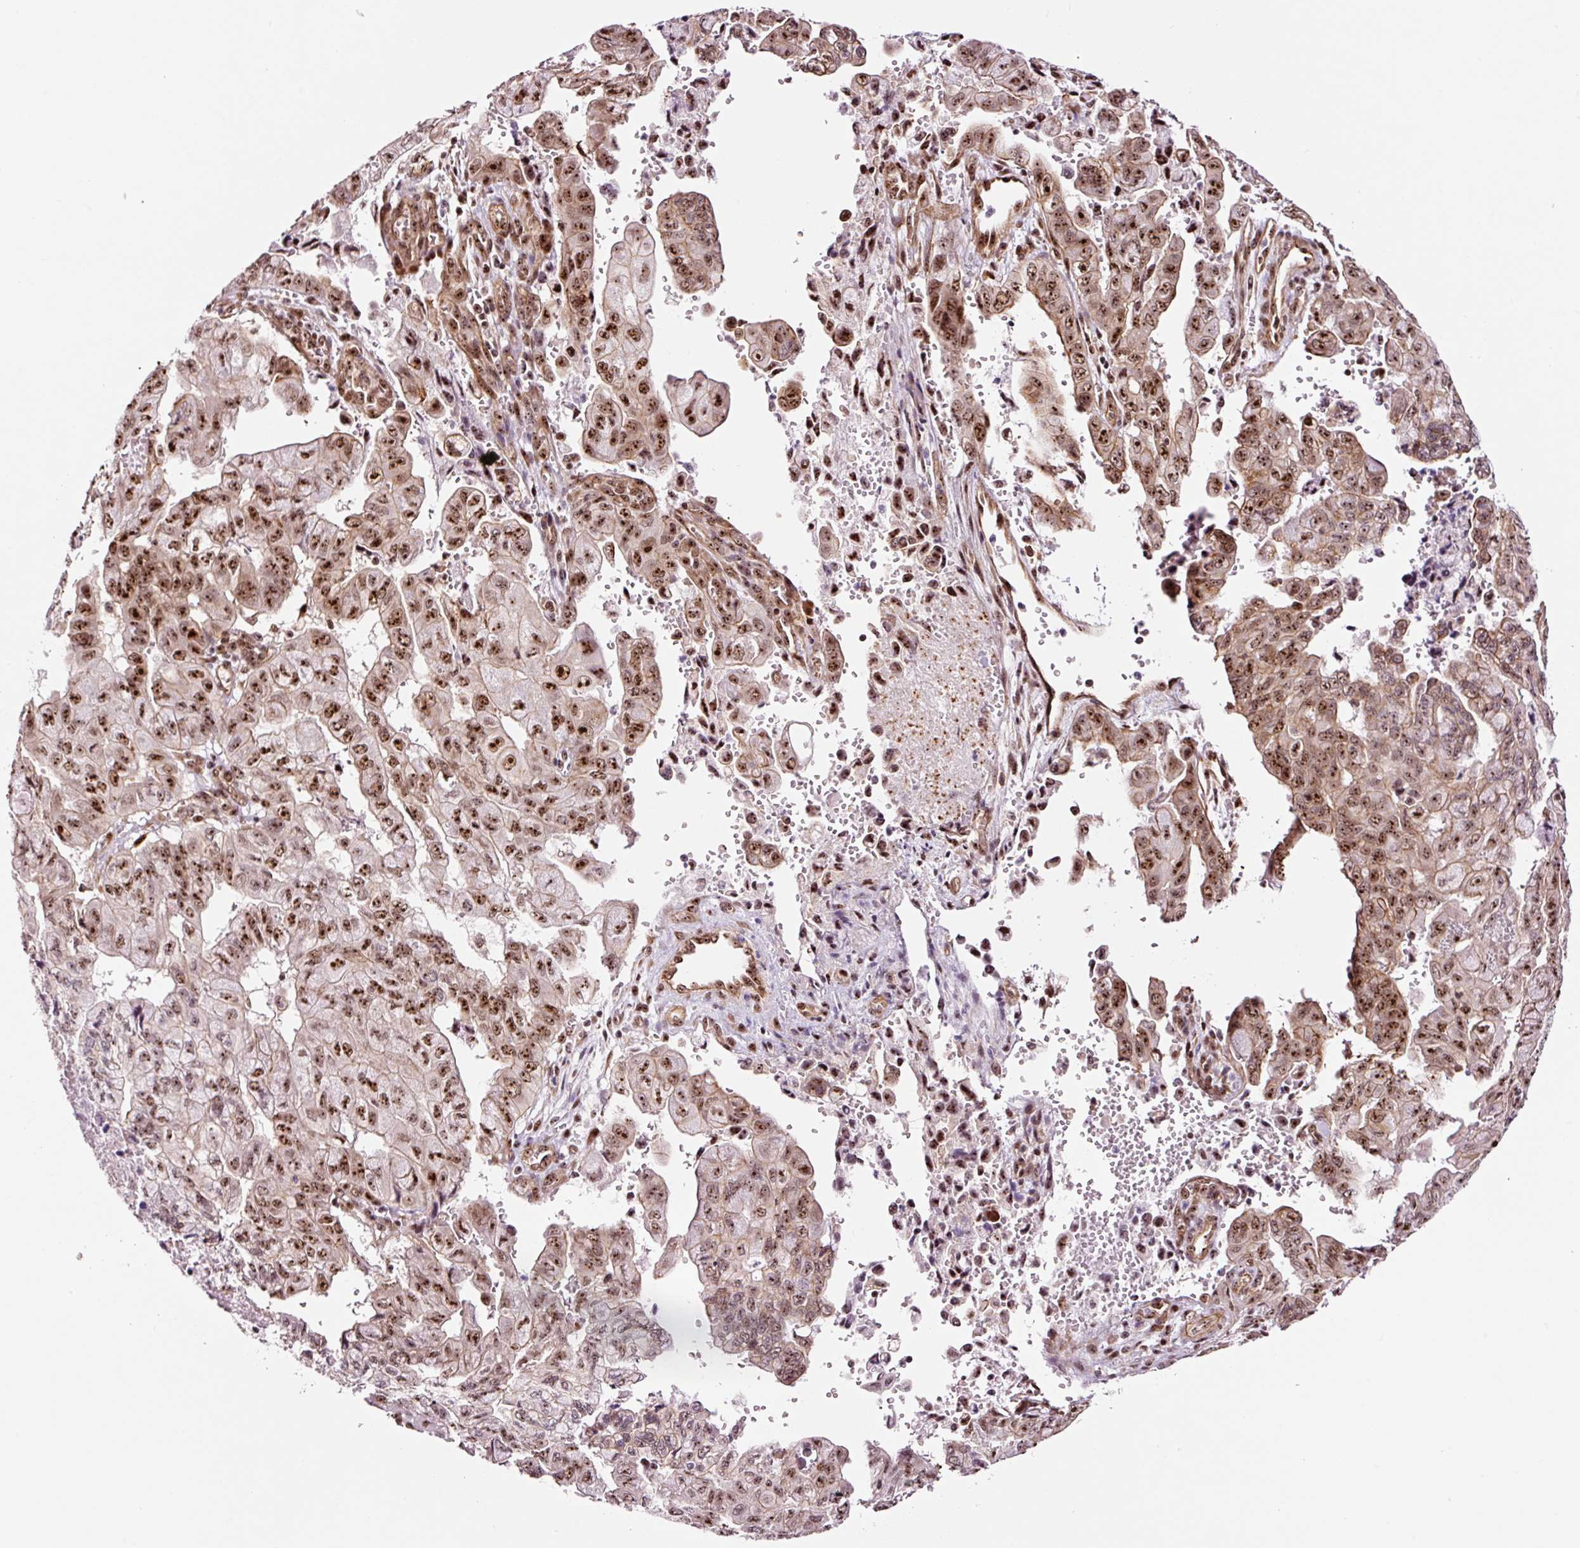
{"staining": {"intensity": "strong", "quantity": ">75%", "location": "cytoplasmic/membranous,nuclear"}, "tissue": "pancreatic cancer", "cell_type": "Tumor cells", "image_type": "cancer", "snomed": [{"axis": "morphology", "description": "Adenocarcinoma, NOS"}, {"axis": "topography", "description": "Pancreas"}], "caption": "Immunohistochemistry (IHC) photomicrograph of adenocarcinoma (pancreatic) stained for a protein (brown), which exhibits high levels of strong cytoplasmic/membranous and nuclear expression in approximately >75% of tumor cells.", "gene": "GNL3", "patient": {"sex": "male", "age": 51}}